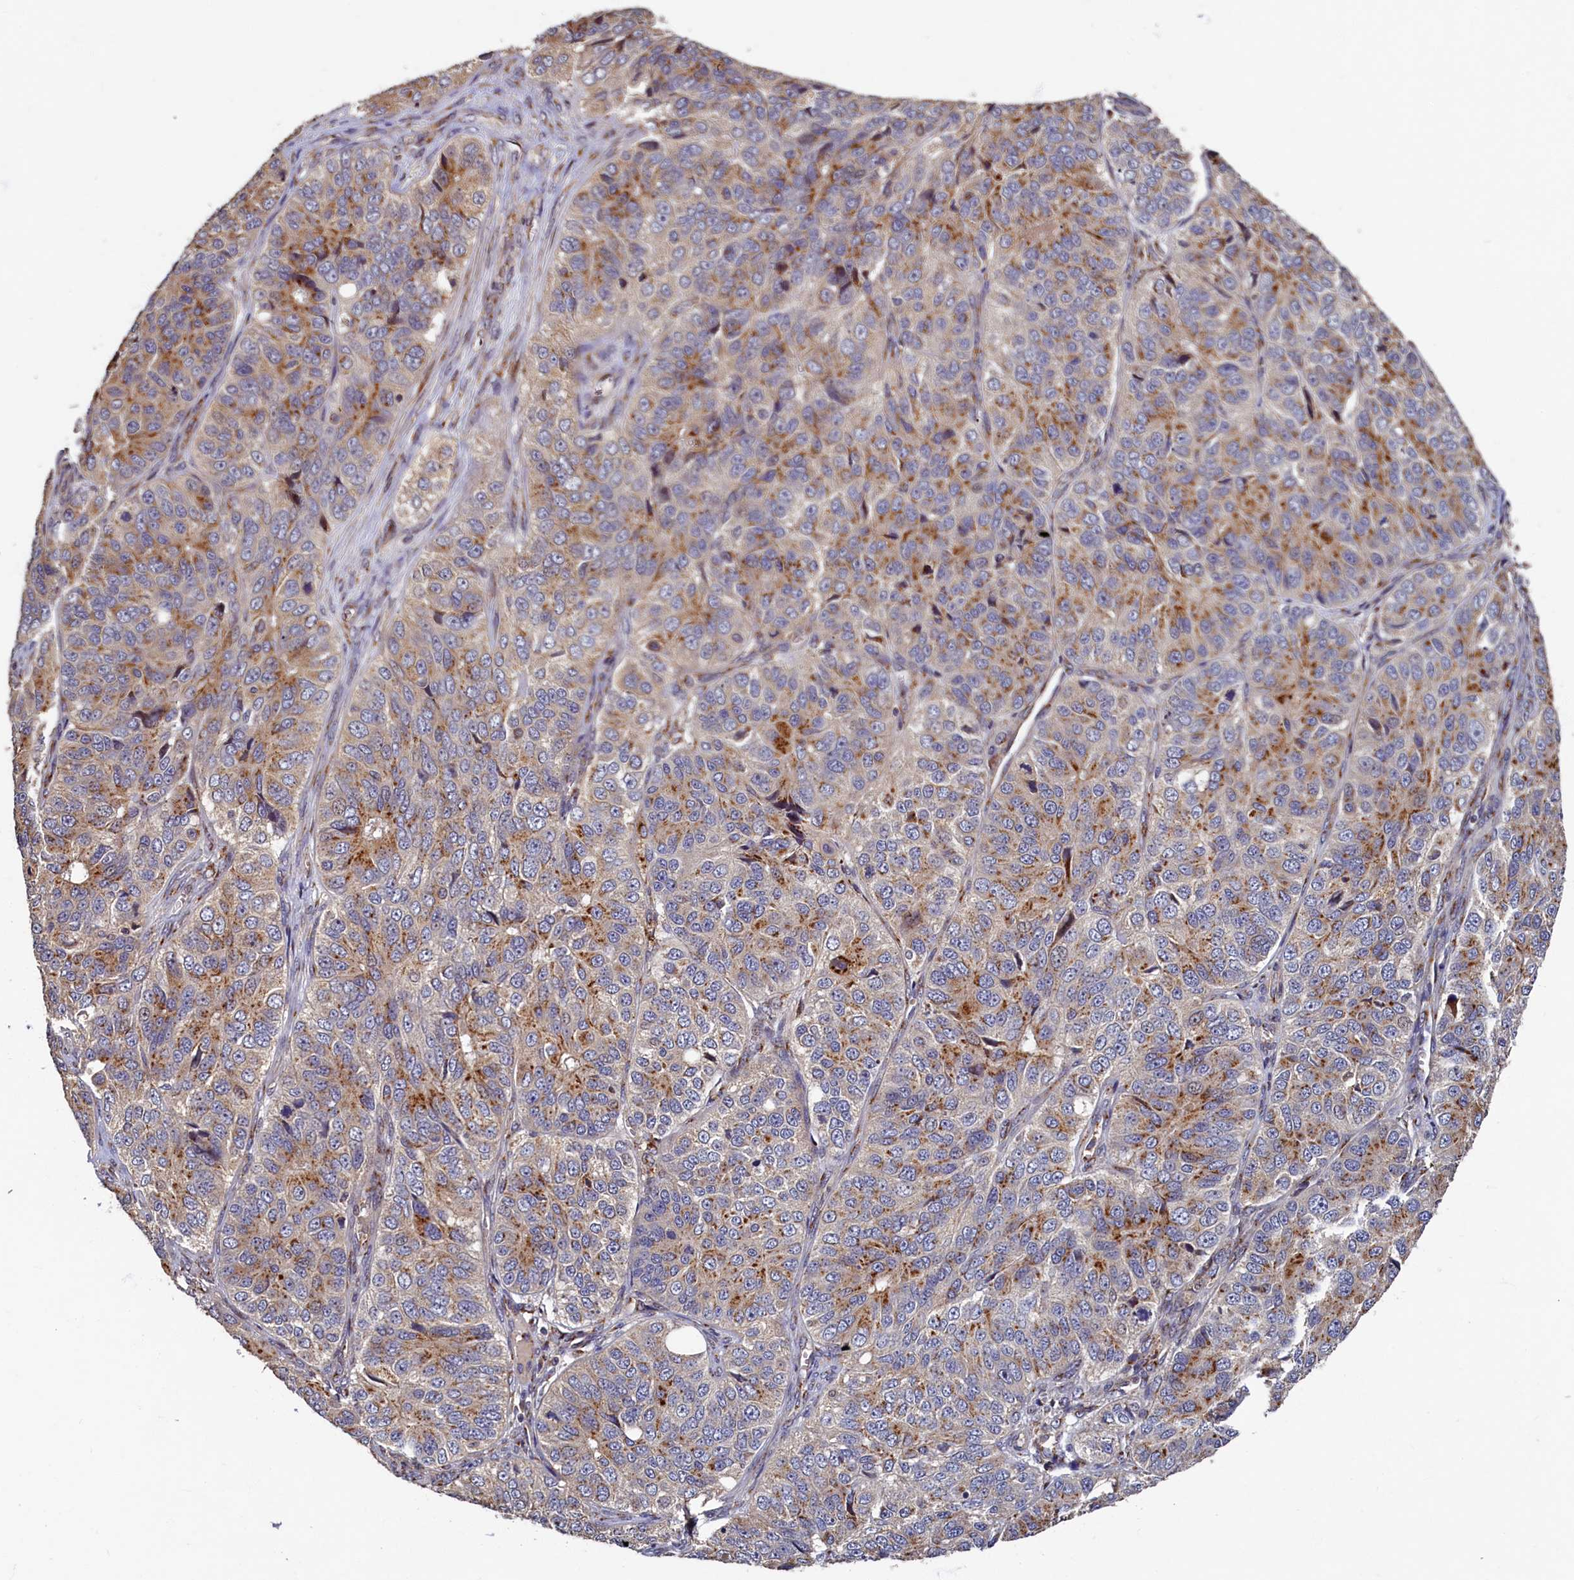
{"staining": {"intensity": "moderate", "quantity": ">75%", "location": "cytoplasmic/membranous"}, "tissue": "ovarian cancer", "cell_type": "Tumor cells", "image_type": "cancer", "snomed": [{"axis": "morphology", "description": "Carcinoma, endometroid"}, {"axis": "topography", "description": "Ovary"}], "caption": "Moderate cytoplasmic/membranous expression for a protein is seen in about >75% of tumor cells of ovarian cancer using immunohistochemistry.", "gene": "TMEM181", "patient": {"sex": "female", "age": 51}}